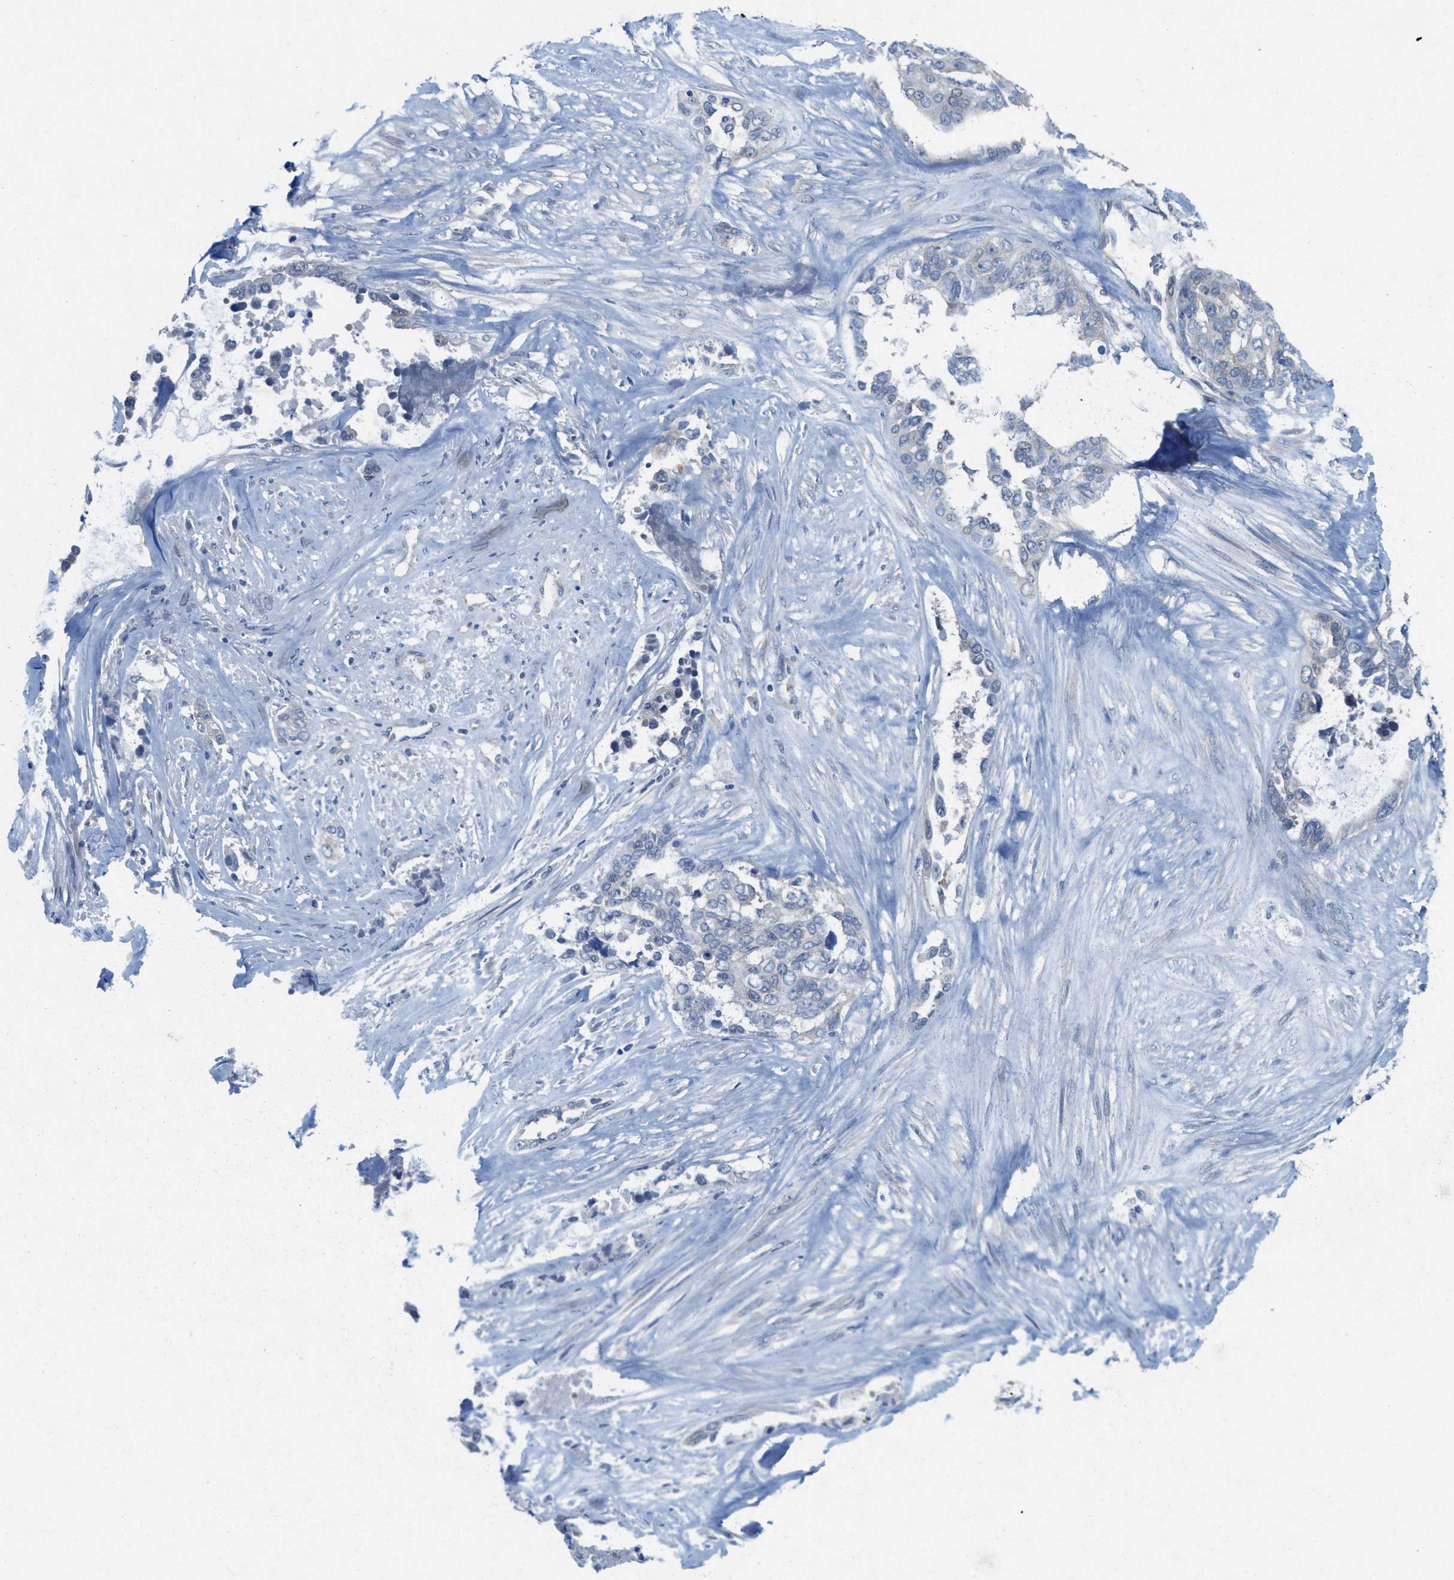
{"staining": {"intensity": "negative", "quantity": "none", "location": "none"}, "tissue": "ovarian cancer", "cell_type": "Tumor cells", "image_type": "cancer", "snomed": [{"axis": "morphology", "description": "Cystadenocarcinoma, serous, NOS"}, {"axis": "topography", "description": "Ovary"}], "caption": "This is a image of immunohistochemistry staining of ovarian cancer, which shows no positivity in tumor cells.", "gene": "ZFYVE9", "patient": {"sex": "female", "age": 44}}